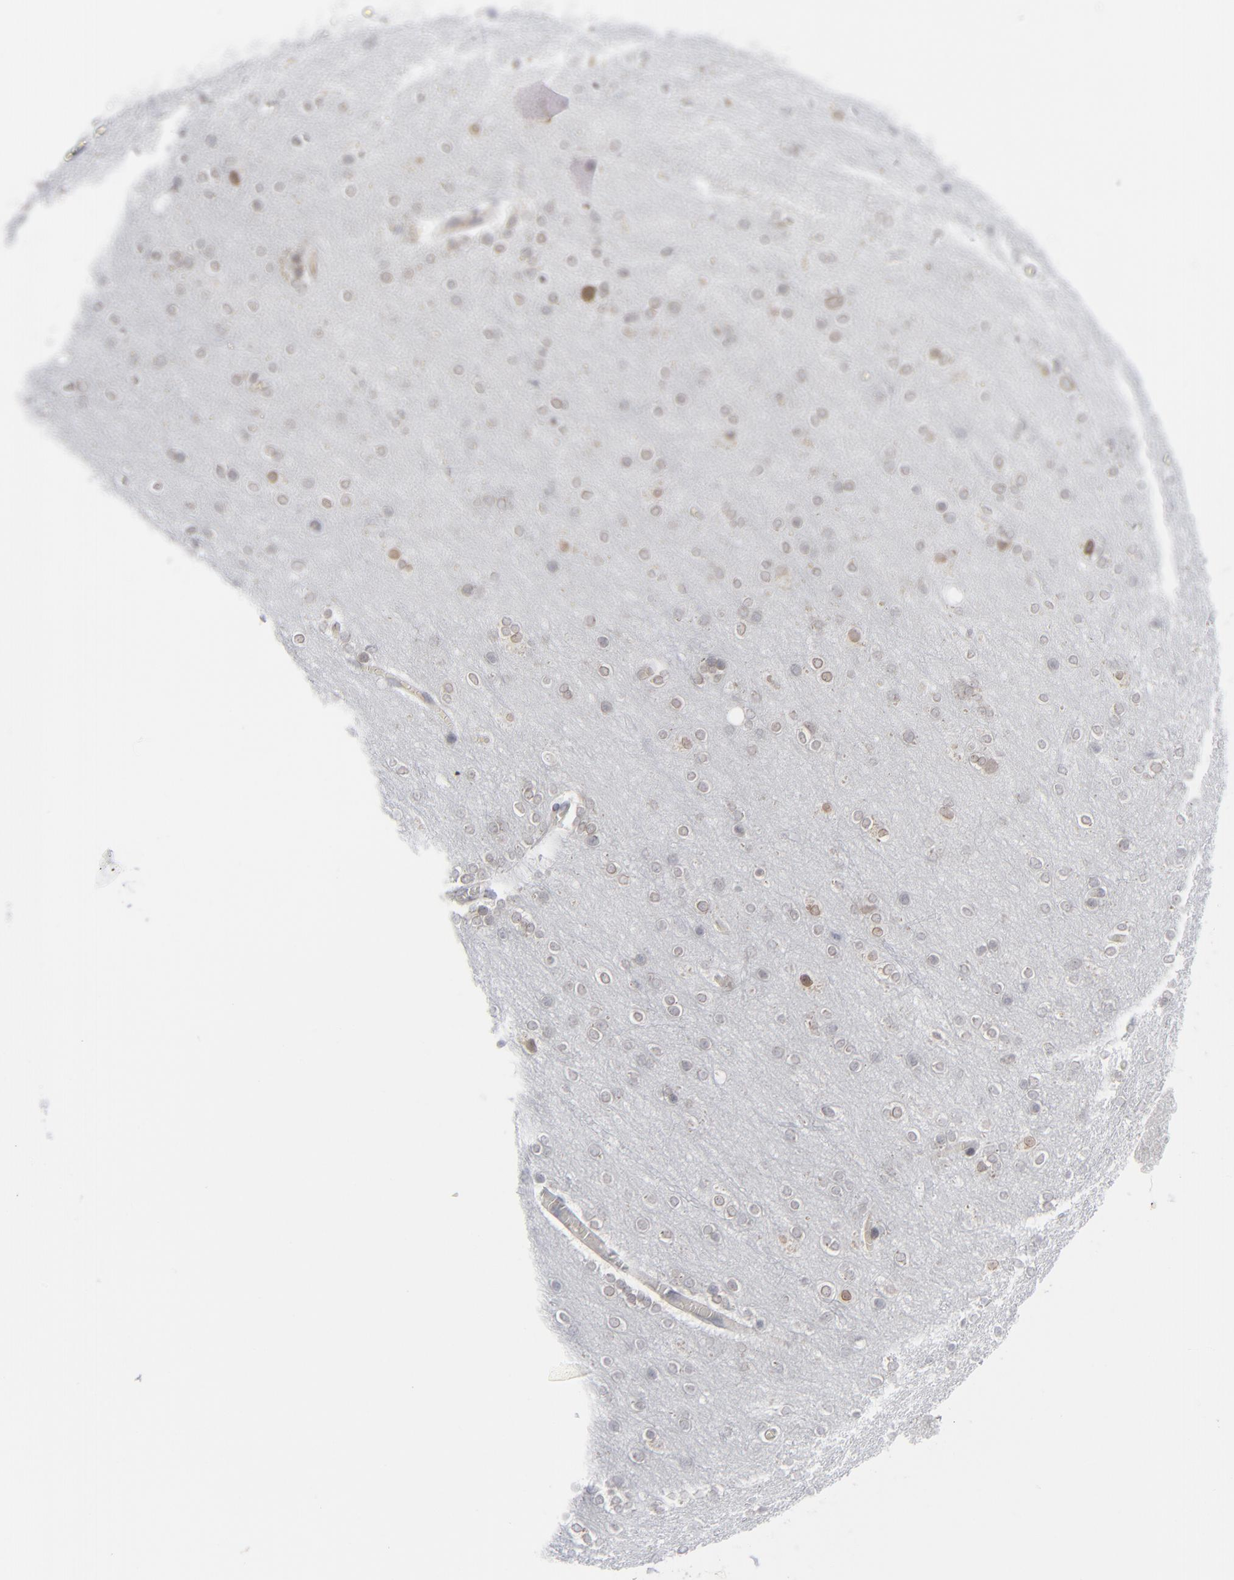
{"staining": {"intensity": "negative", "quantity": "none", "location": "none"}, "tissue": "cerebral cortex", "cell_type": "Endothelial cells", "image_type": "normal", "snomed": [{"axis": "morphology", "description": "Normal tissue, NOS"}, {"axis": "topography", "description": "Cerebral cortex"}], "caption": "Immunohistochemistry of normal cerebral cortex displays no staining in endothelial cells.", "gene": "NUP88", "patient": {"sex": "female", "age": 54}}